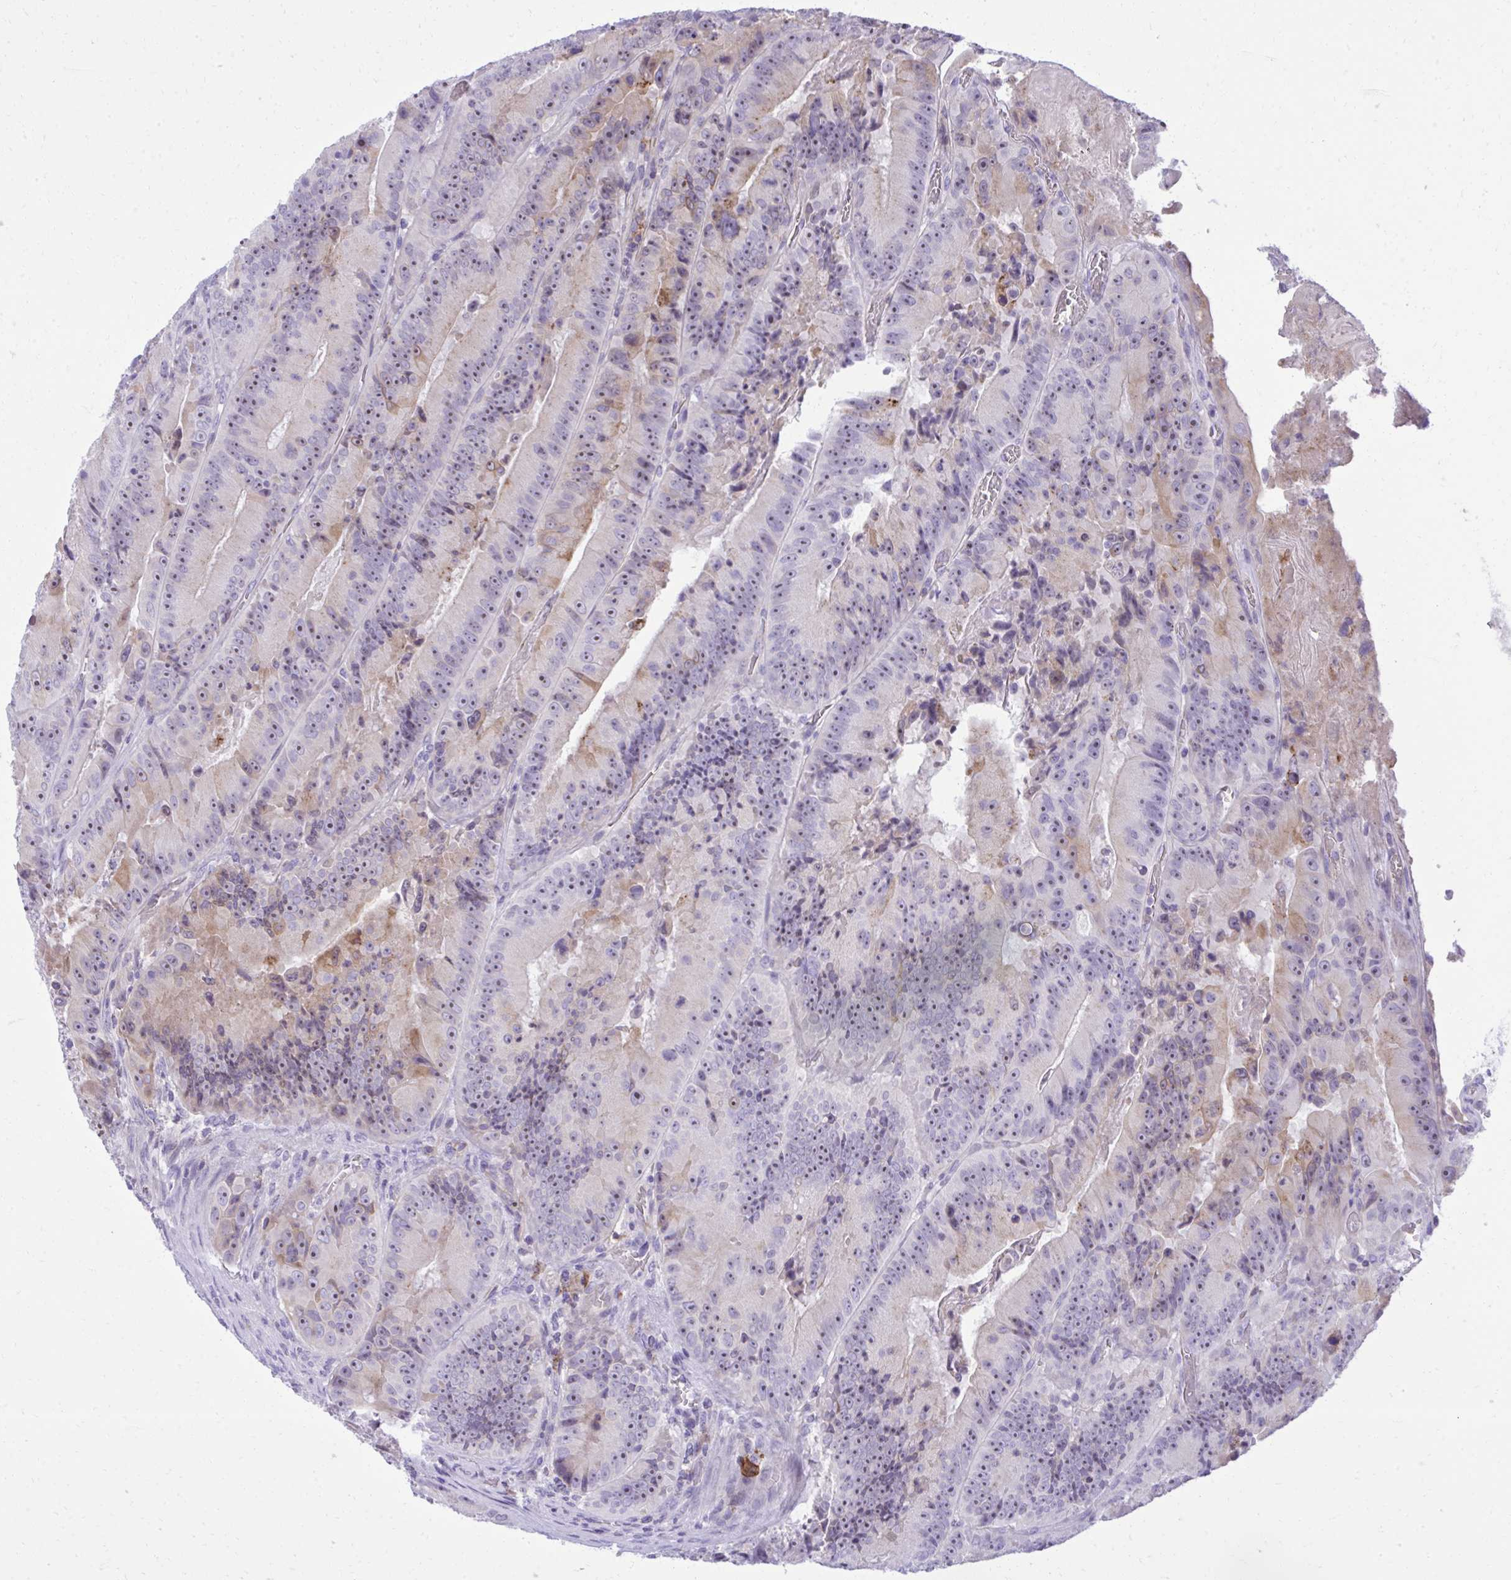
{"staining": {"intensity": "weak", "quantity": "<25%", "location": "cytoplasmic/membranous"}, "tissue": "colorectal cancer", "cell_type": "Tumor cells", "image_type": "cancer", "snomed": [{"axis": "morphology", "description": "Adenocarcinoma, NOS"}, {"axis": "topography", "description": "Colon"}], "caption": "Human adenocarcinoma (colorectal) stained for a protein using immunohistochemistry demonstrates no positivity in tumor cells.", "gene": "PITPNM3", "patient": {"sex": "female", "age": 86}}